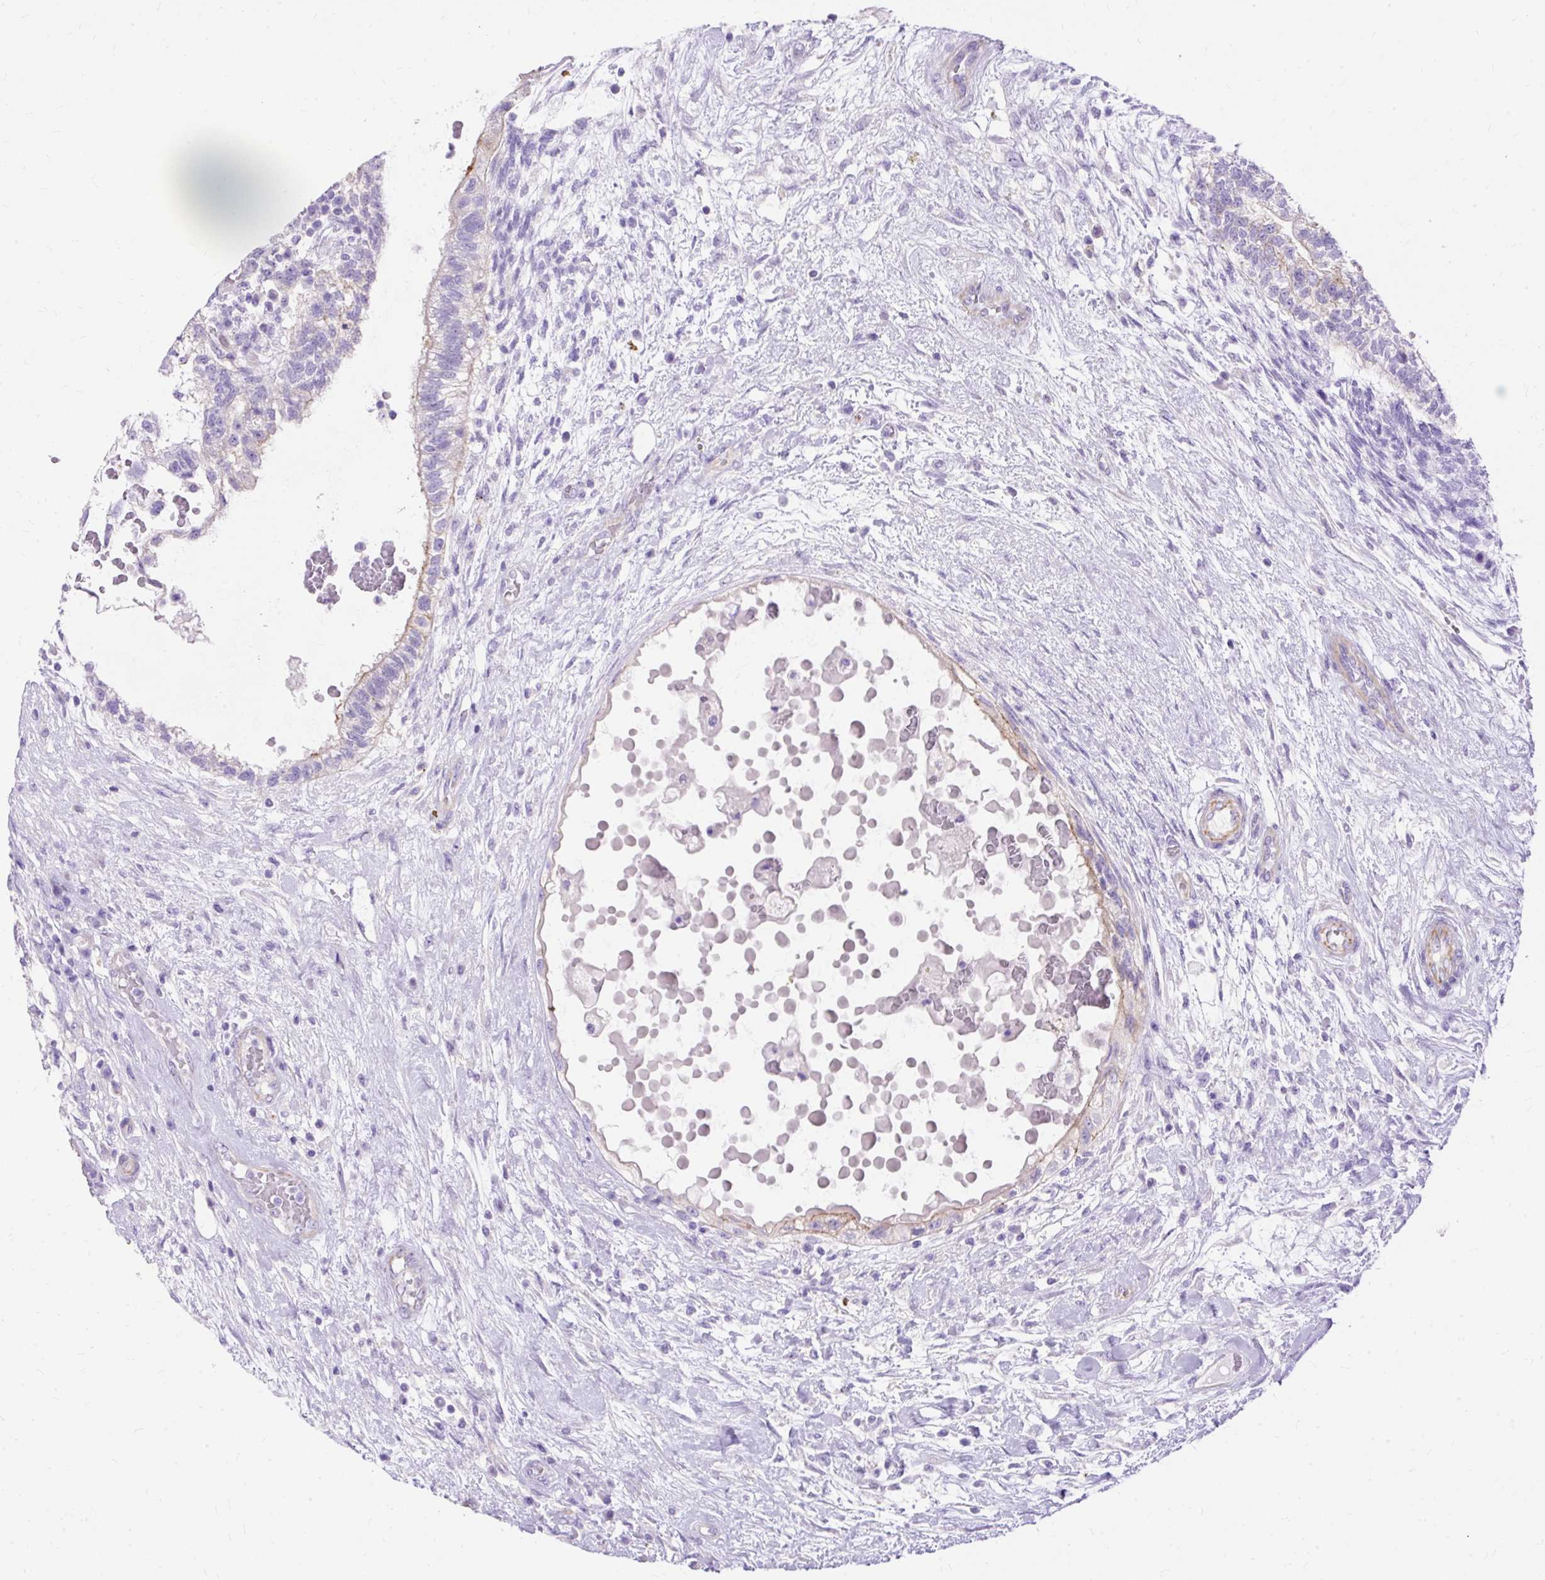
{"staining": {"intensity": "moderate", "quantity": "<25%", "location": "cytoplasmic/membranous"}, "tissue": "testis cancer", "cell_type": "Tumor cells", "image_type": "cancer", "snomed": [{"axis": "morphology", "description": "Normal tissue, NOS"}, {"axis": "morphology", "description": "Carcinoma, Embryonal, NOS"}, {"axis": "topography", "description": "Testis"}], "caption": "Immunohistochemical staining of human testis cancer (embryonal carcinoma) reveals moderate cytoplasmic/membranous protein expression in approximately <25% of tumor cells. The staining is performed using DAB brown chromogen to label protein expression. The nuclei are counter-stained blue using hematoxylin.", "gene": "MYO6", "patient": {"sex": "male", "age": 32}}